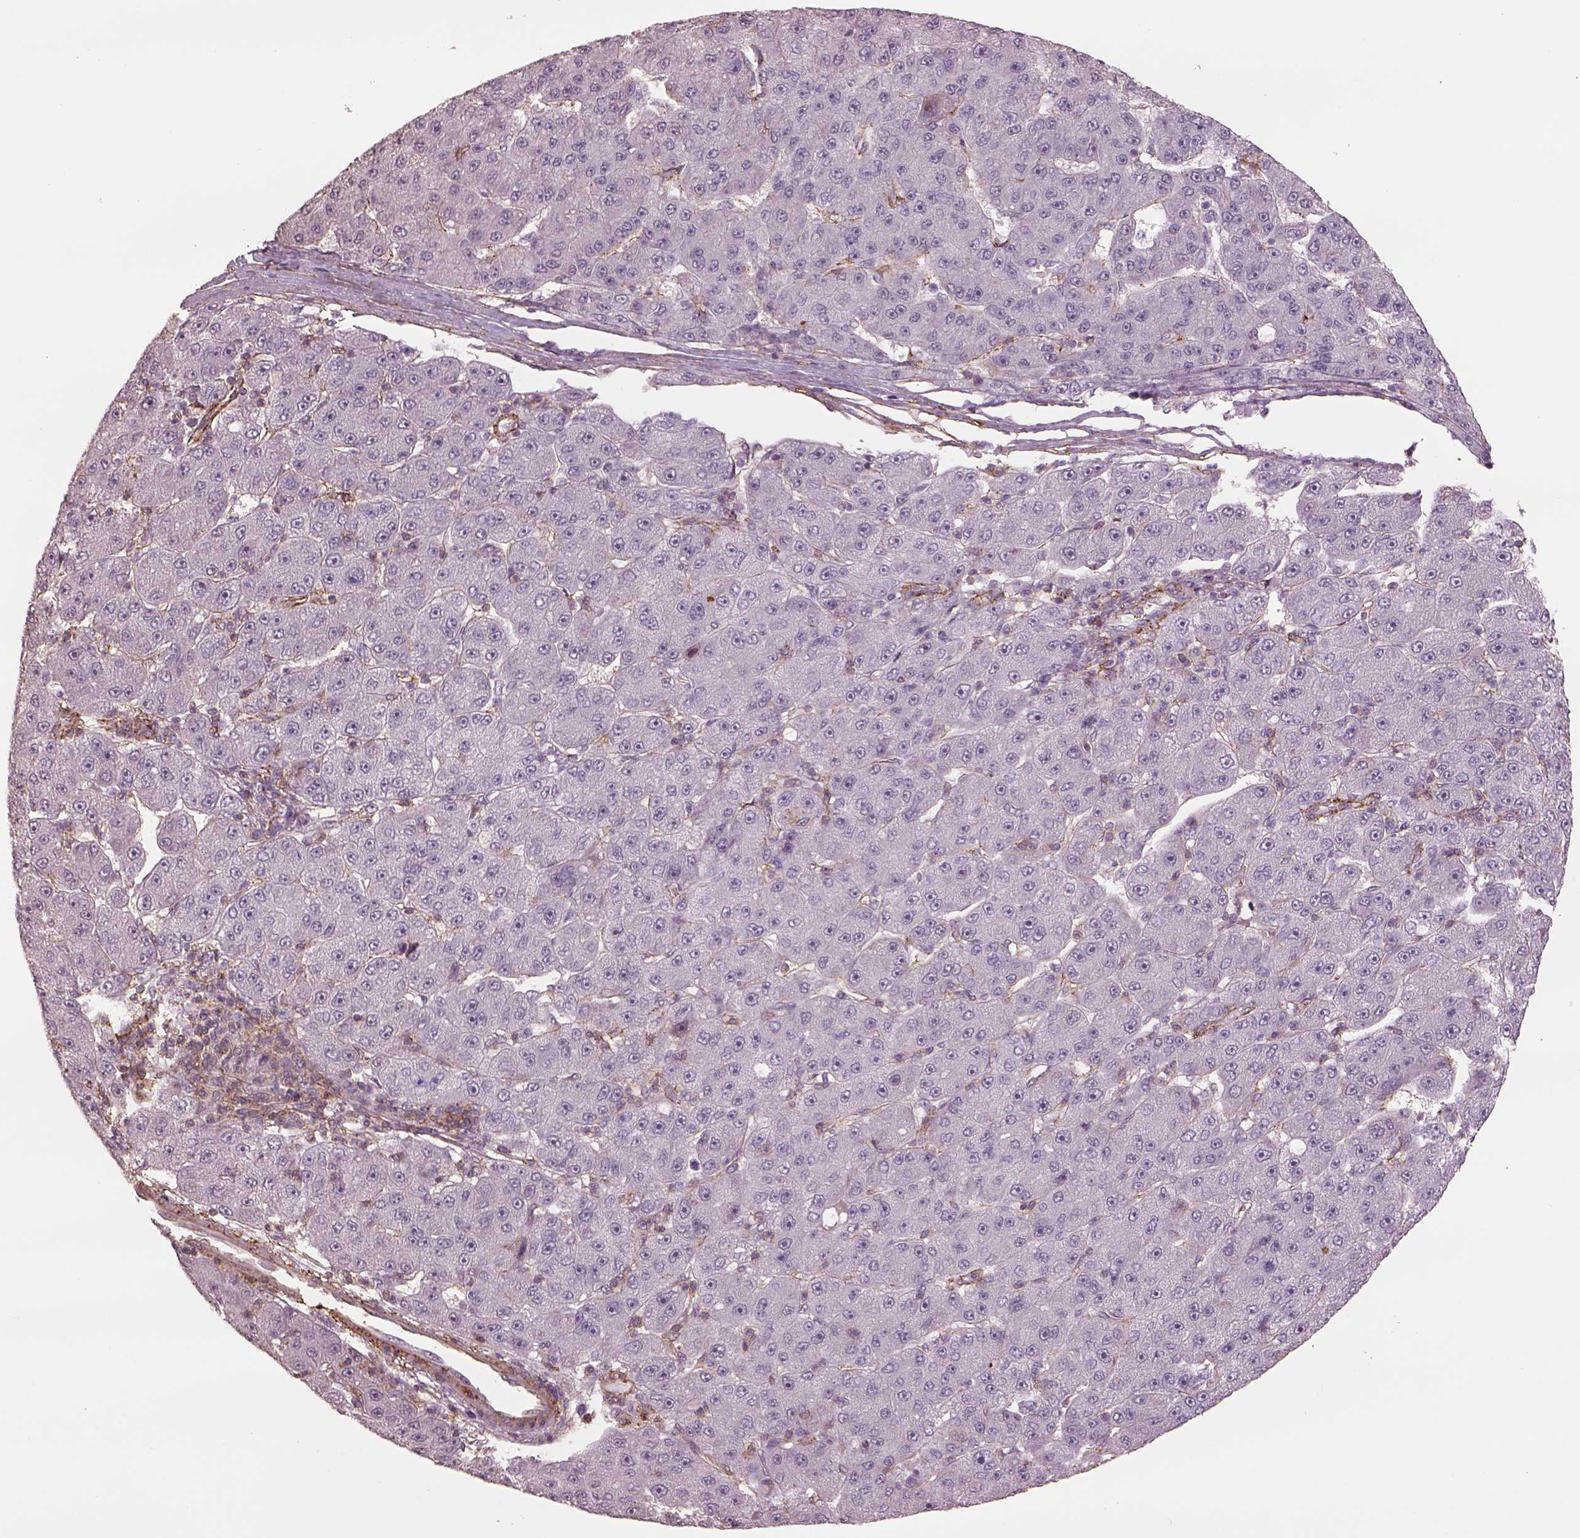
{"staining": {"intensity": "negative", "quantity": "none", "location": "none"}, "tissue": "liver cancer", "cell_type": "Tumor cells", "image_type": "cancer", "snomed": [{"axis": "morphology", "description": "Carcinoma, Hepatocellular, NOS"}, {"axis": "topography", "description": "Liver"}], "caption": "Immunohistochemistry (IHC) of human liver hepatocellular carcinoma displays no positivity in tumor cells. (DAB immunohistochemistry, high magnification).", "gene": "LIN7A", "patient": {"sex": "male", "age": 67}}